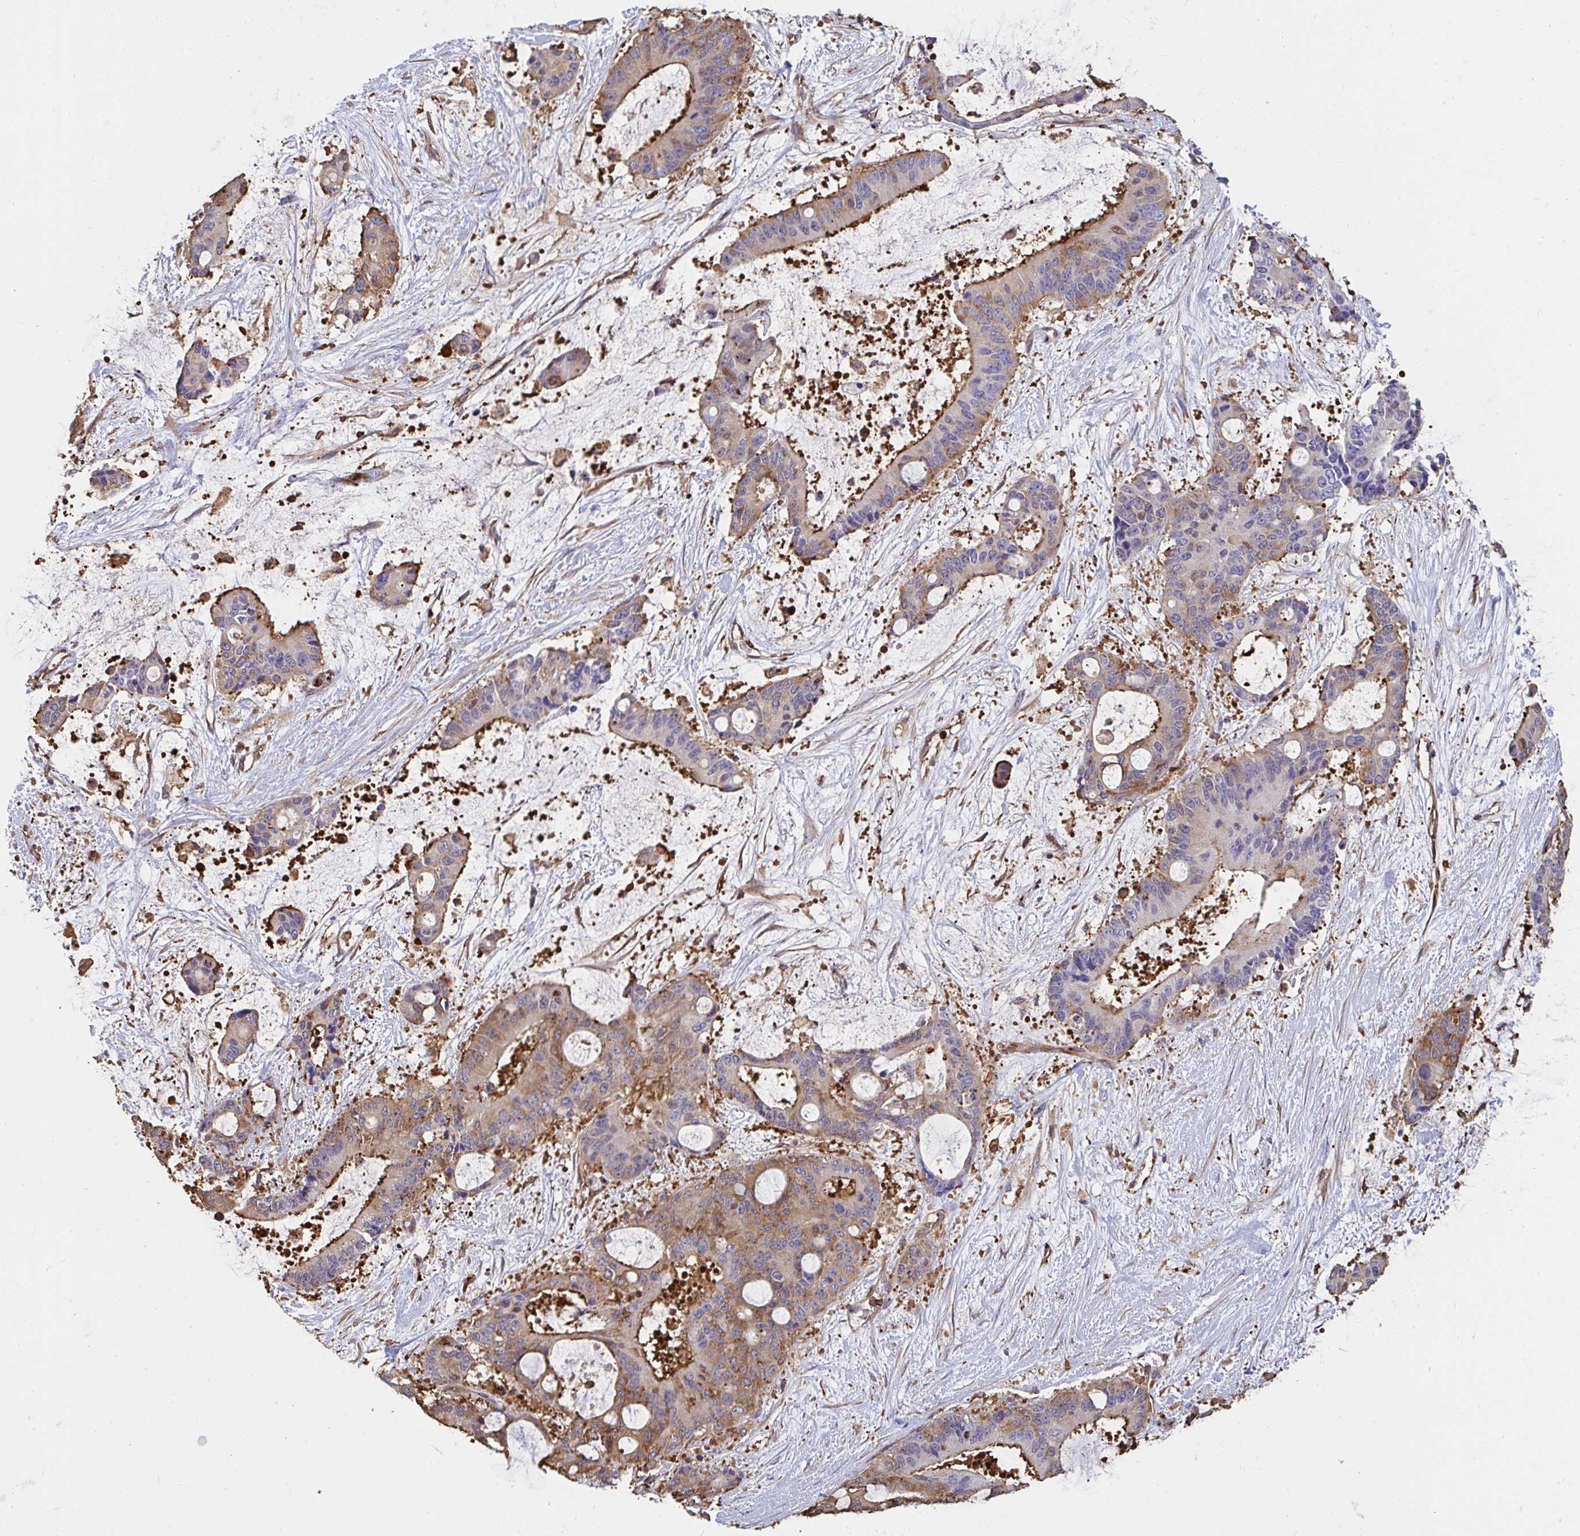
{"staining": {"intensity": "moderate", "quantity": "25%-75%", "location": "cytoplasmic/membranous"}, "tissue": "liver cancer", "cell_type": "Tumor cells", "image_type": "cancer", "snomed": [{"axis": "morphology", "description": "Normal tissue, NOS"}, {"axis": "morphology", "description": "Cholangiocarcinoma"}, {"axis": "topography", "description": "Liver"}, {"axis": "topography", "description": "Peripheral nerve tissue"}], "caption": "Liver cancer (cholangiocarcinoma) tissue reveals moderate cytoplasmic/membranous expression in about 25%-75% of tumor cells, visualized by immunohistochemistry. (brown staining indicates protein expression, while blue staining denotes nuclei).", "gene": "CFL1", "patient": {"sex": "female", "age": 73}}